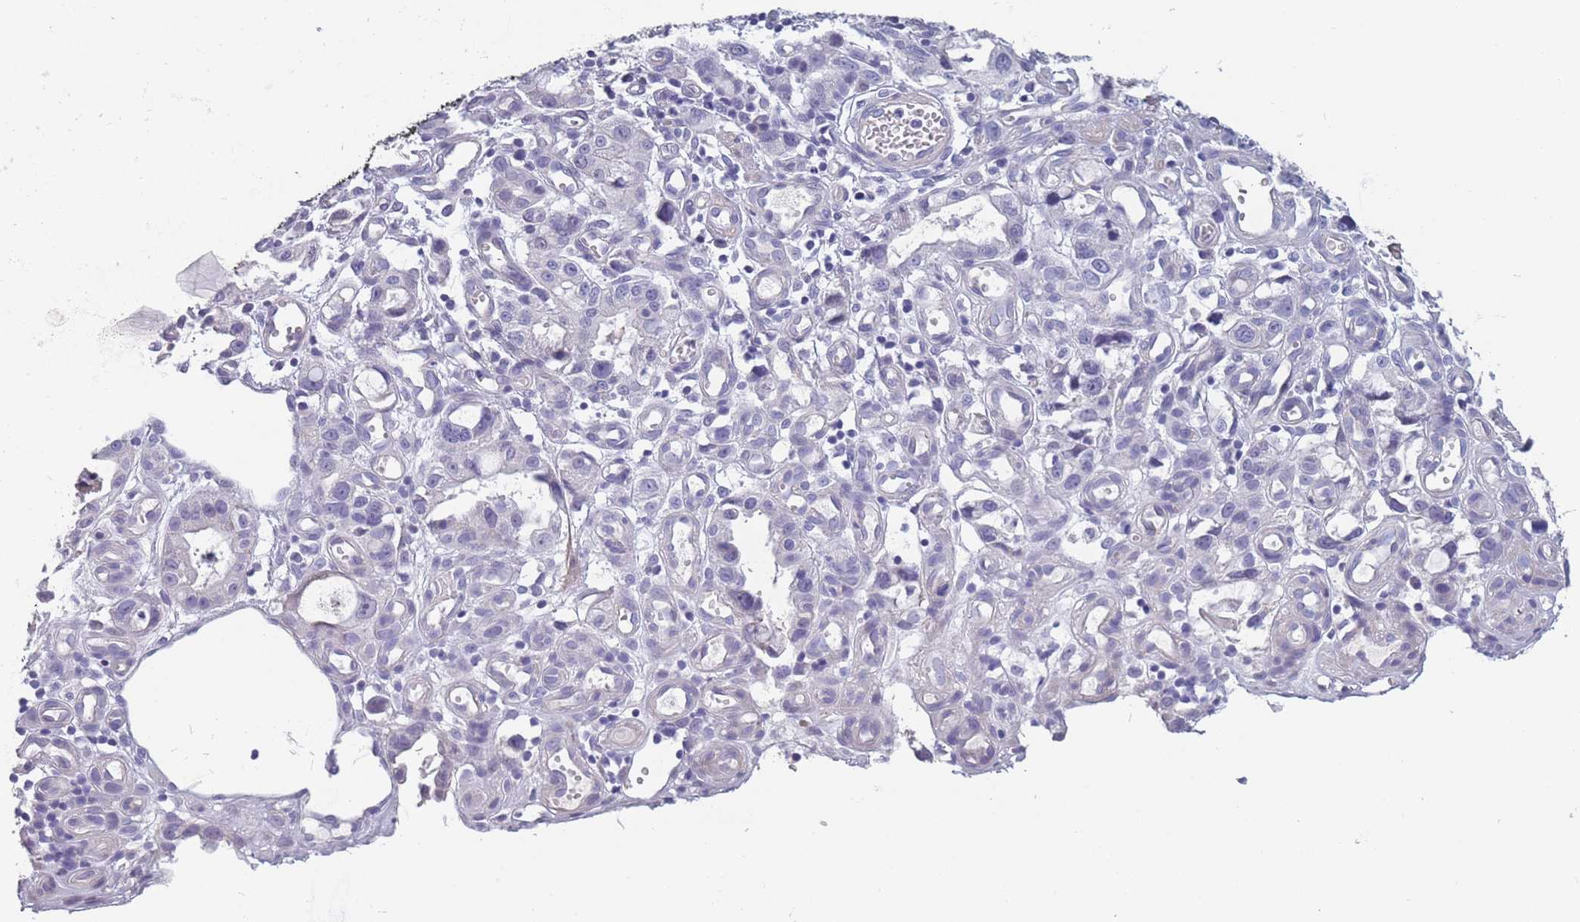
{"staining": {"intensity": "negative", "quantity": "none", "location": "none"}, "tissue": "stomach cancer", "cell_type": "Tumor cells", "image_type": "cancer", "snomed": [{"axis": "morphology", "description": "Adenocarcinoma, NOS"}, {"axis": "topography", "description": "Stomach"}], "caption": "Stomach adenocarcinoma stained for a protein using immunohistochemistry (IHC) exhibits no expression tumor cells.", "gene": "OR4C5", "patient": {"sex": "male", "age": 55}}